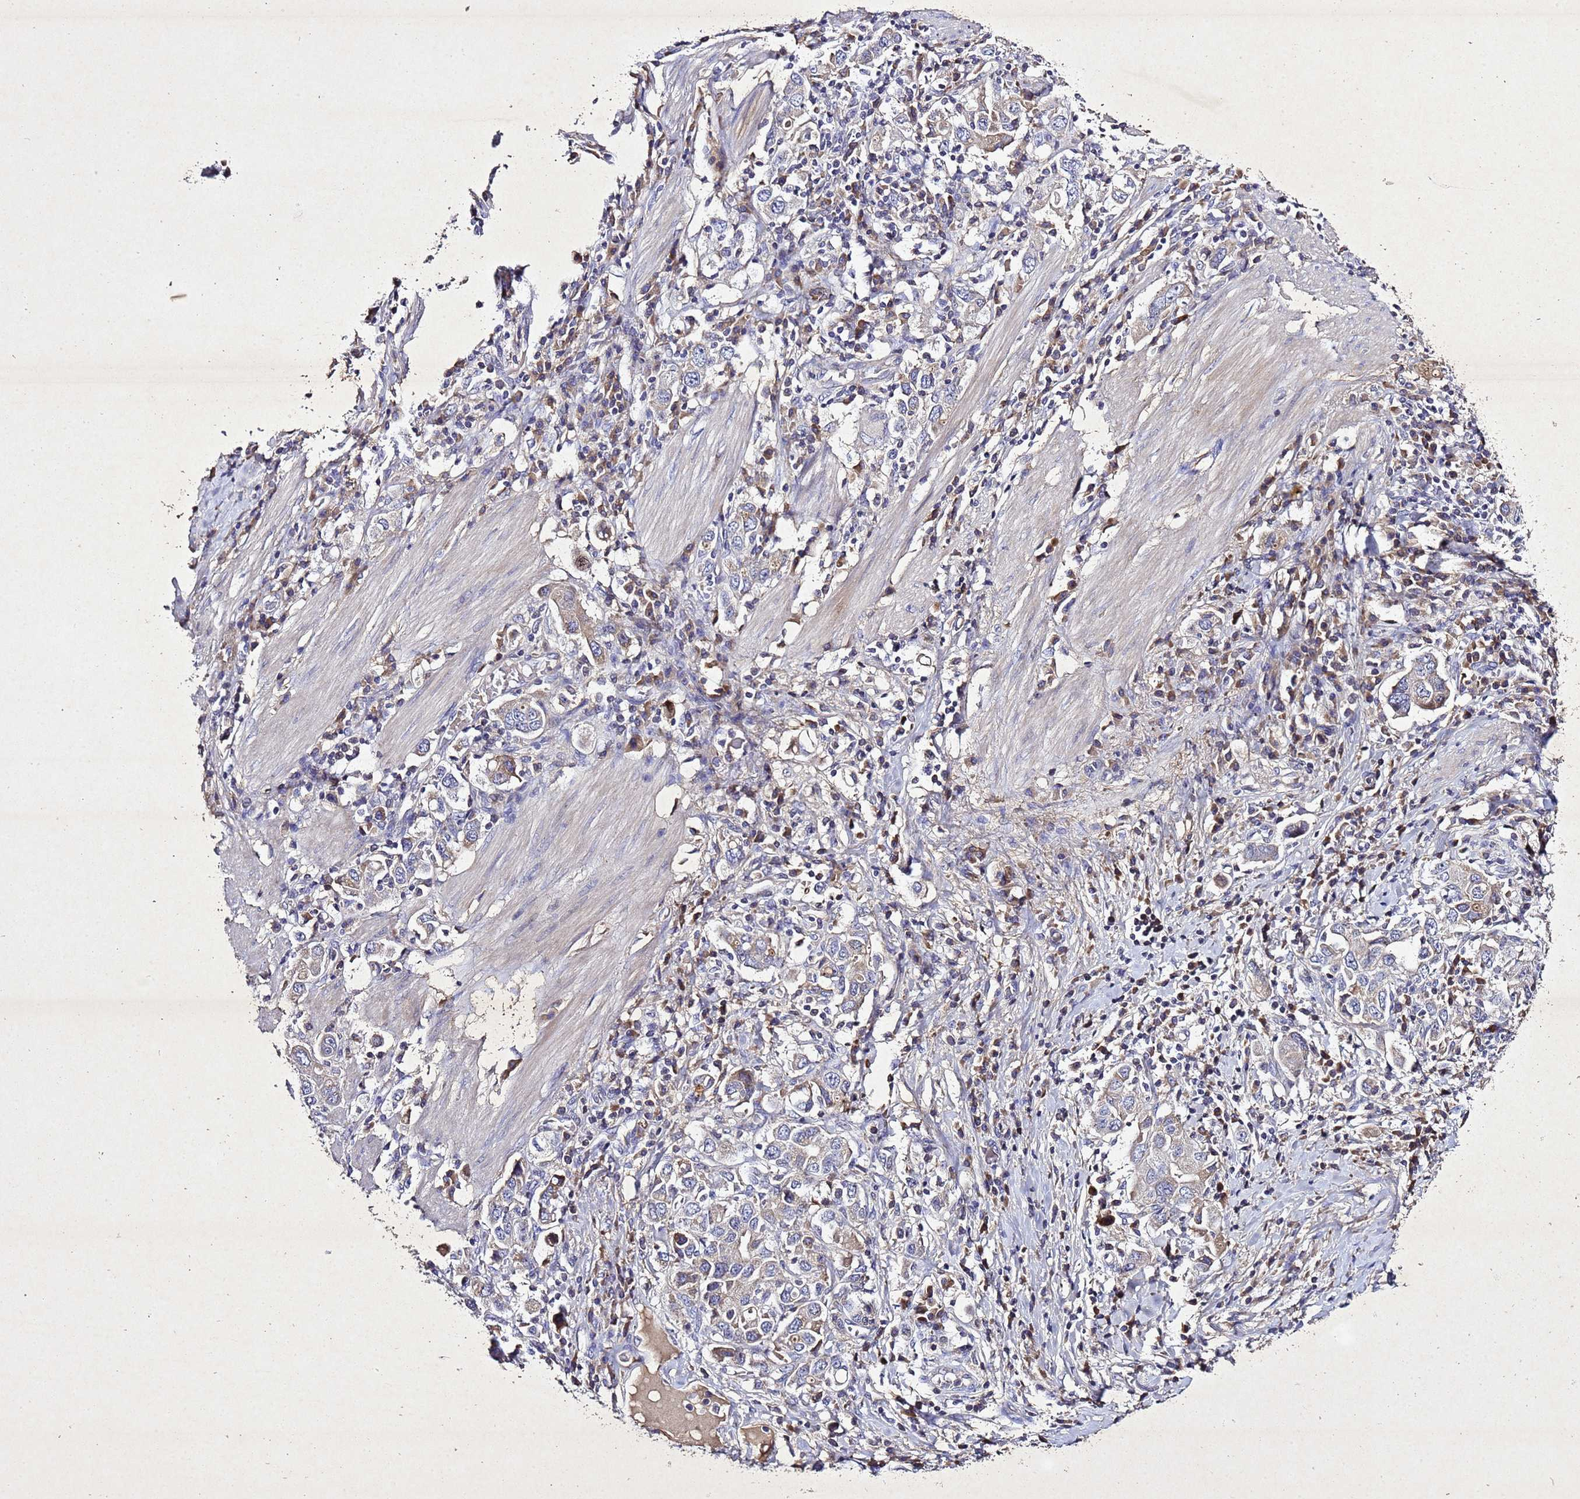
{"staining": {"intensity": "weak", "quantity": "<25%", "location": "cytoplasmic/membranous"}, "tissue": "stomach cancer", "cell_type": "Tumor cells", "image_type": "cancer", "snomed": [{"axis": "morphology", "description": "Adenocarcinoma, NOS"}, {"axis": "topography", "description": "Stomach, upper"}], "caption": "A high-resolution photomicrograph shows IHC staining of stomach cancer, which exhibits no significant expression in tumor cells. Nuclei are stained in blue.", "gene": "SV2B", "patient": {"sex": "male", "age": 62}}